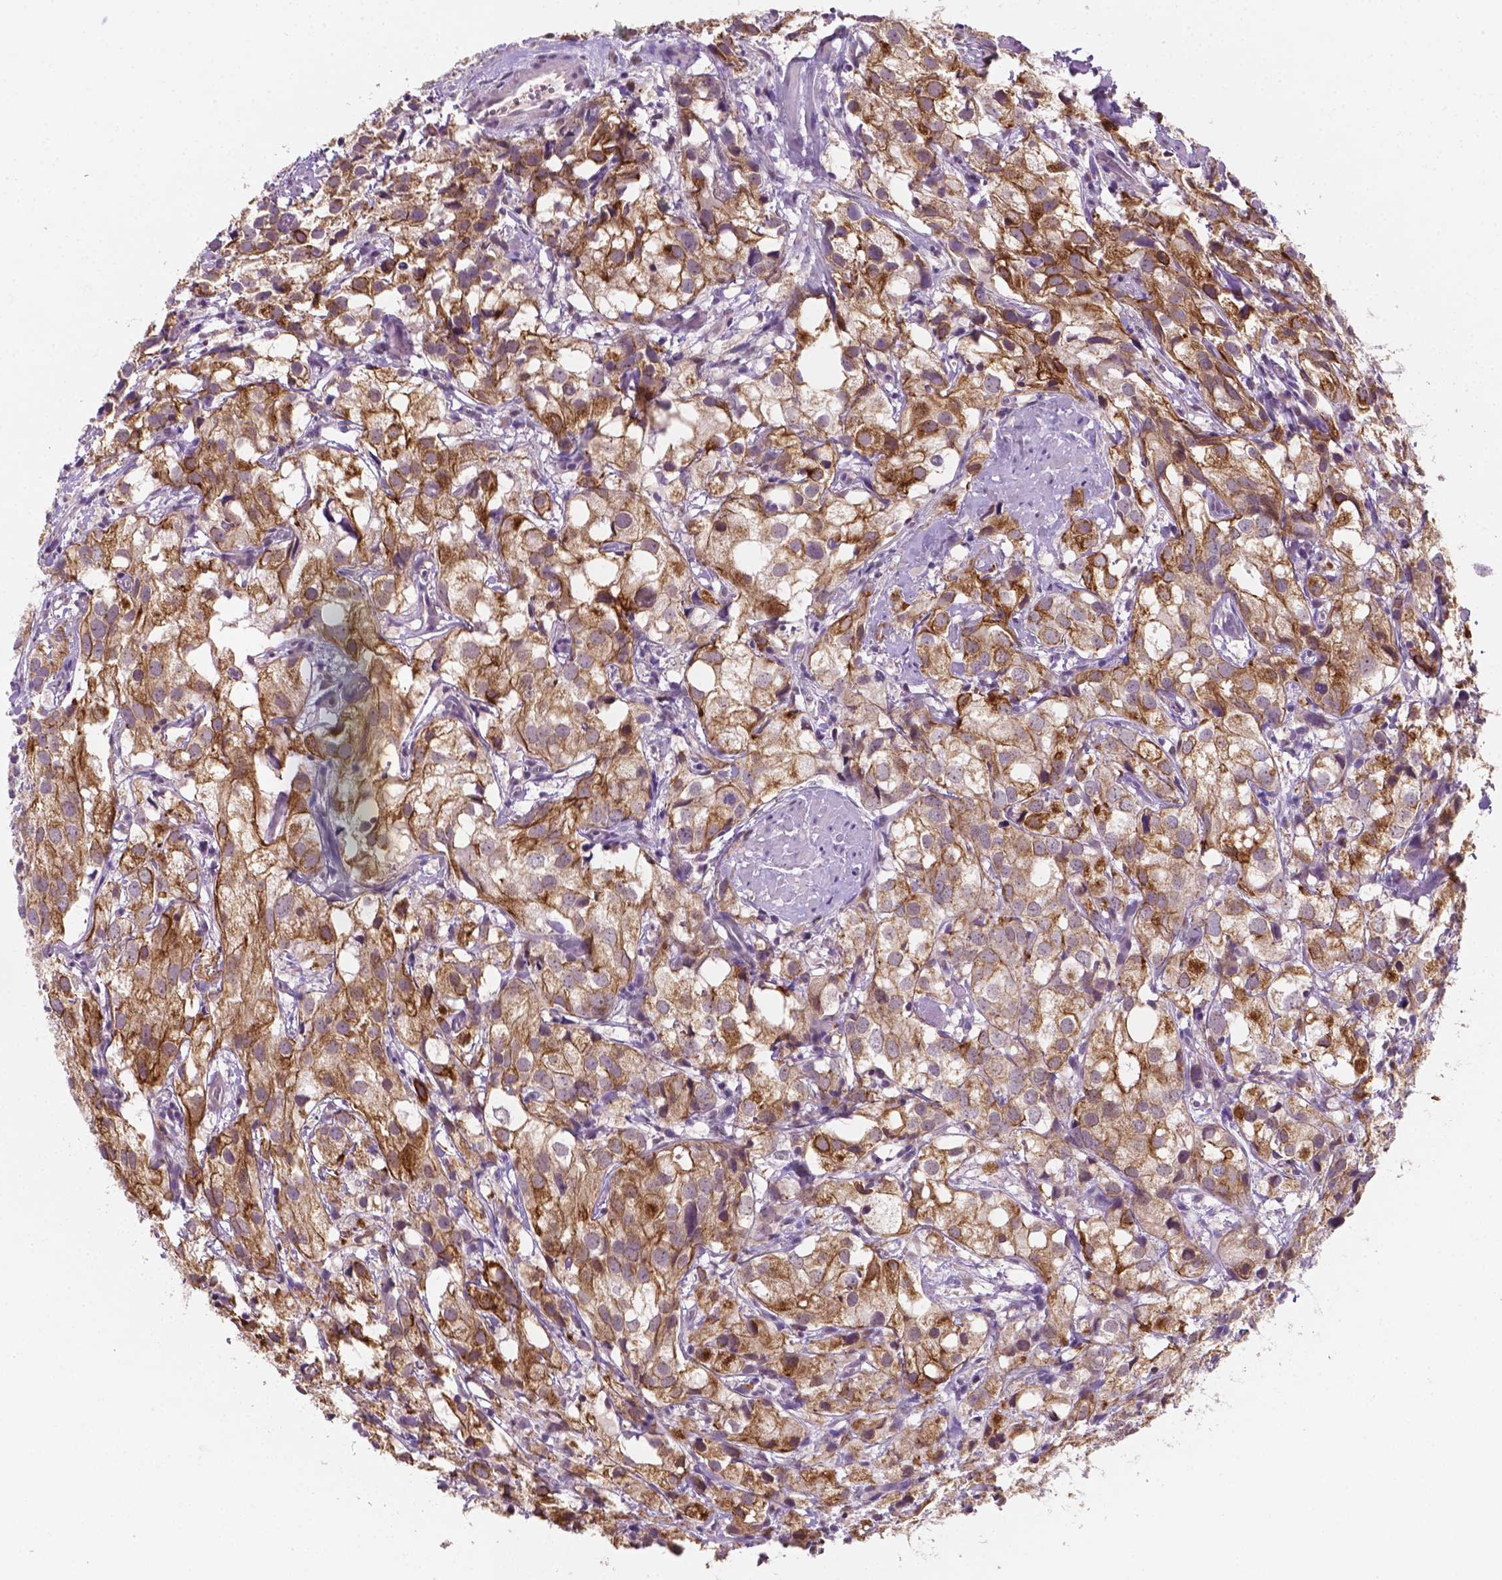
{"staining": {"intensity": "strong", "quantity": "25%-75%", "location": "cytoplasmic/membranous"}, "tissue": "prostate cancer", "cell_type": "Tumor cells", "image_type": "cancer", "snomed": [{"axis": "morphology", "description": "Adenocarcinoma, High grade"}, {"axis": "topography", "description": "Prostate"}], "caption": "Protein analysis of prostate adenocarcinoma (high-grade) tissue shows strong cytoplasmic/membranous staining in approximately 25%-75% of tumor cells. The protein is stained brown, and the nuclei are stained in blue (DAB IHC with brightfield microscopy, high magnification).", "gene": "SHLD3", "patient": {"sex": "male", "age": 86}}